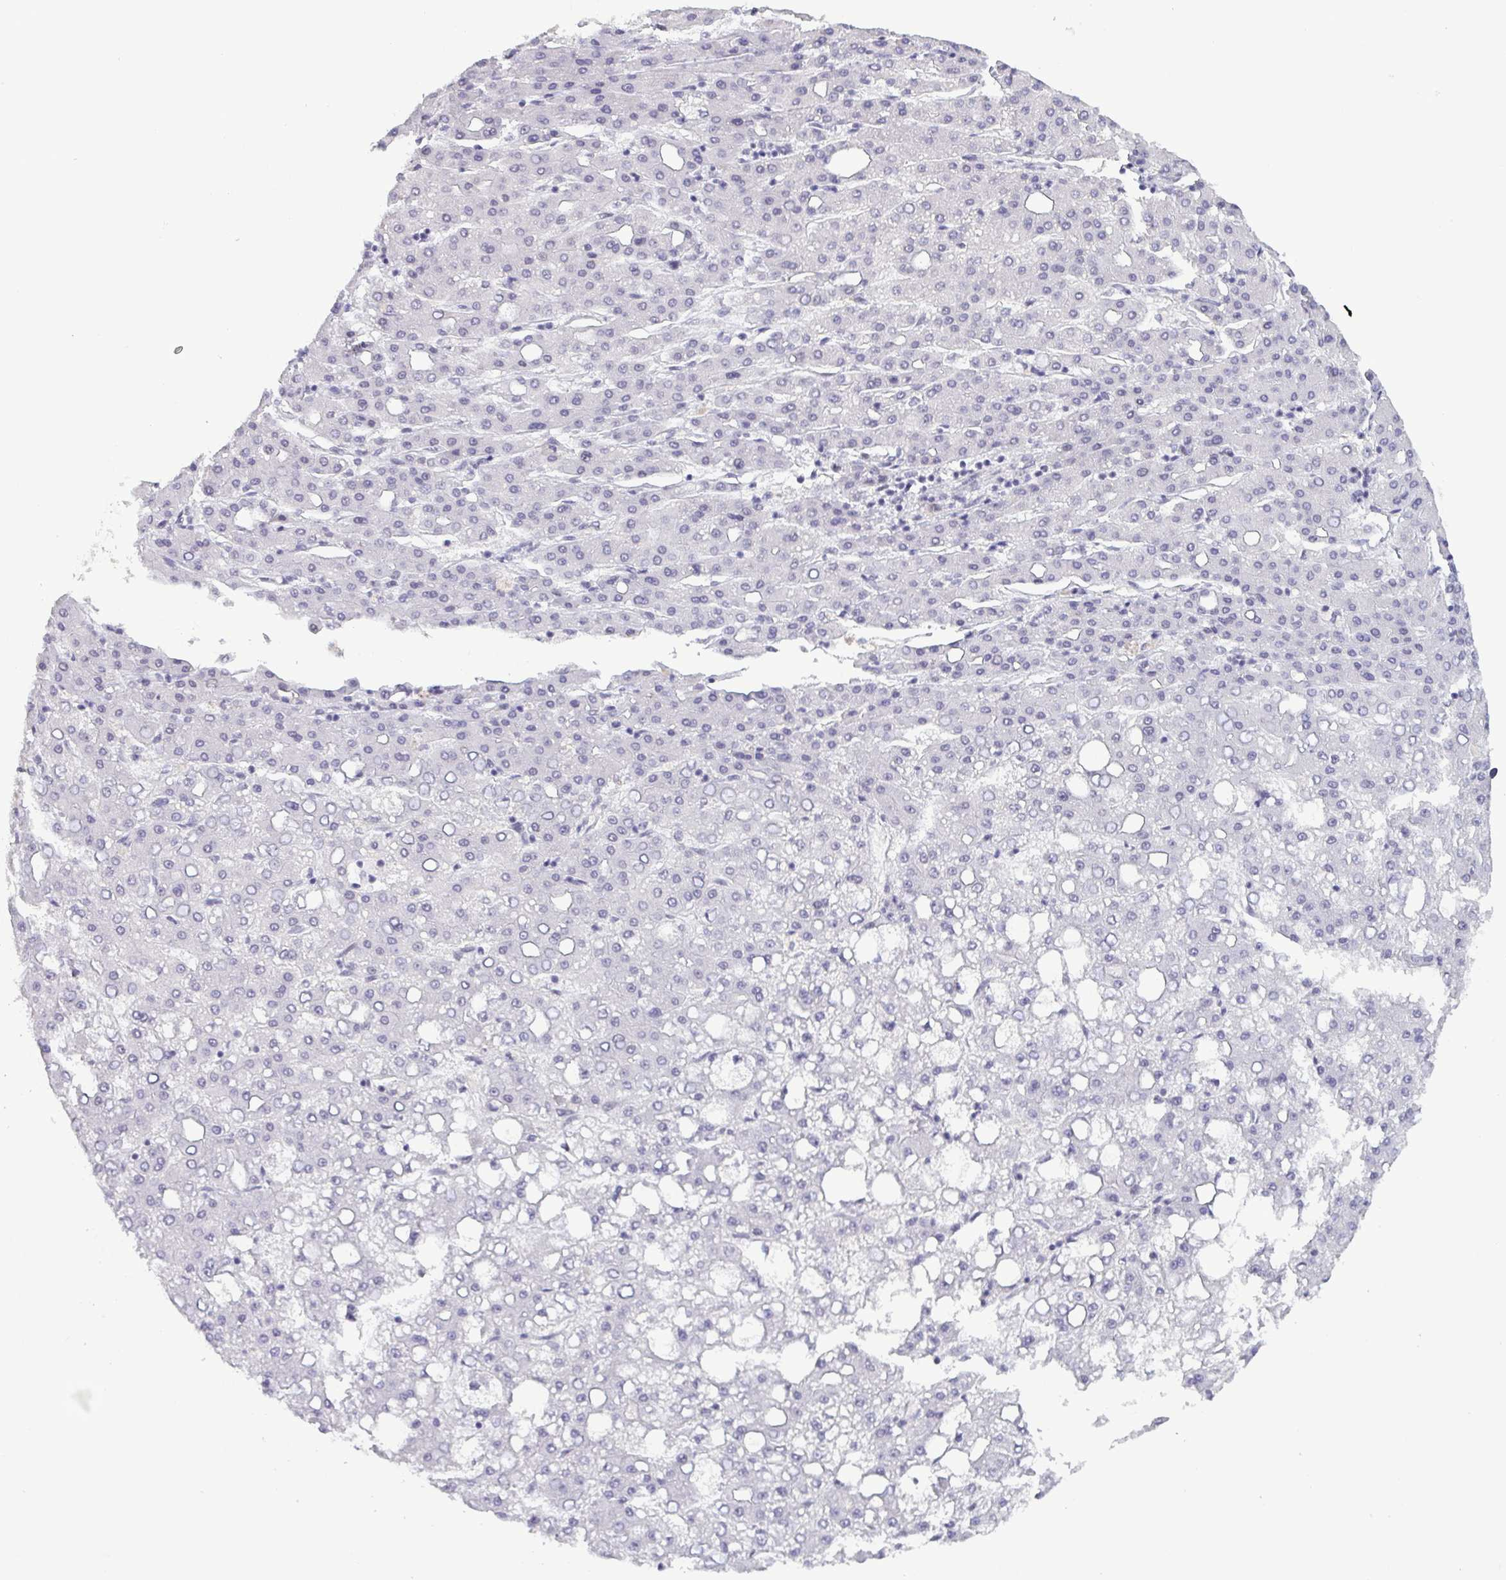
{"staining": {"intensity": "negative", "quantity": "none", "location": "none"}, "tissue": "liver cancer", "cell_type": "Tumor cells", "image_type": "cancer", "snomed": [{"axis": "morphology", "description": "Carcinoma, Hepatocellular, NOS"}, {"axis": "topography", "description": "Liver"}], "caption": "The IHC photomicrograph has no significant expression in tumor cells of liver cancer tissue.", "gene": "PPP1R10", "patient": {"sex": "male", "age": 65}}